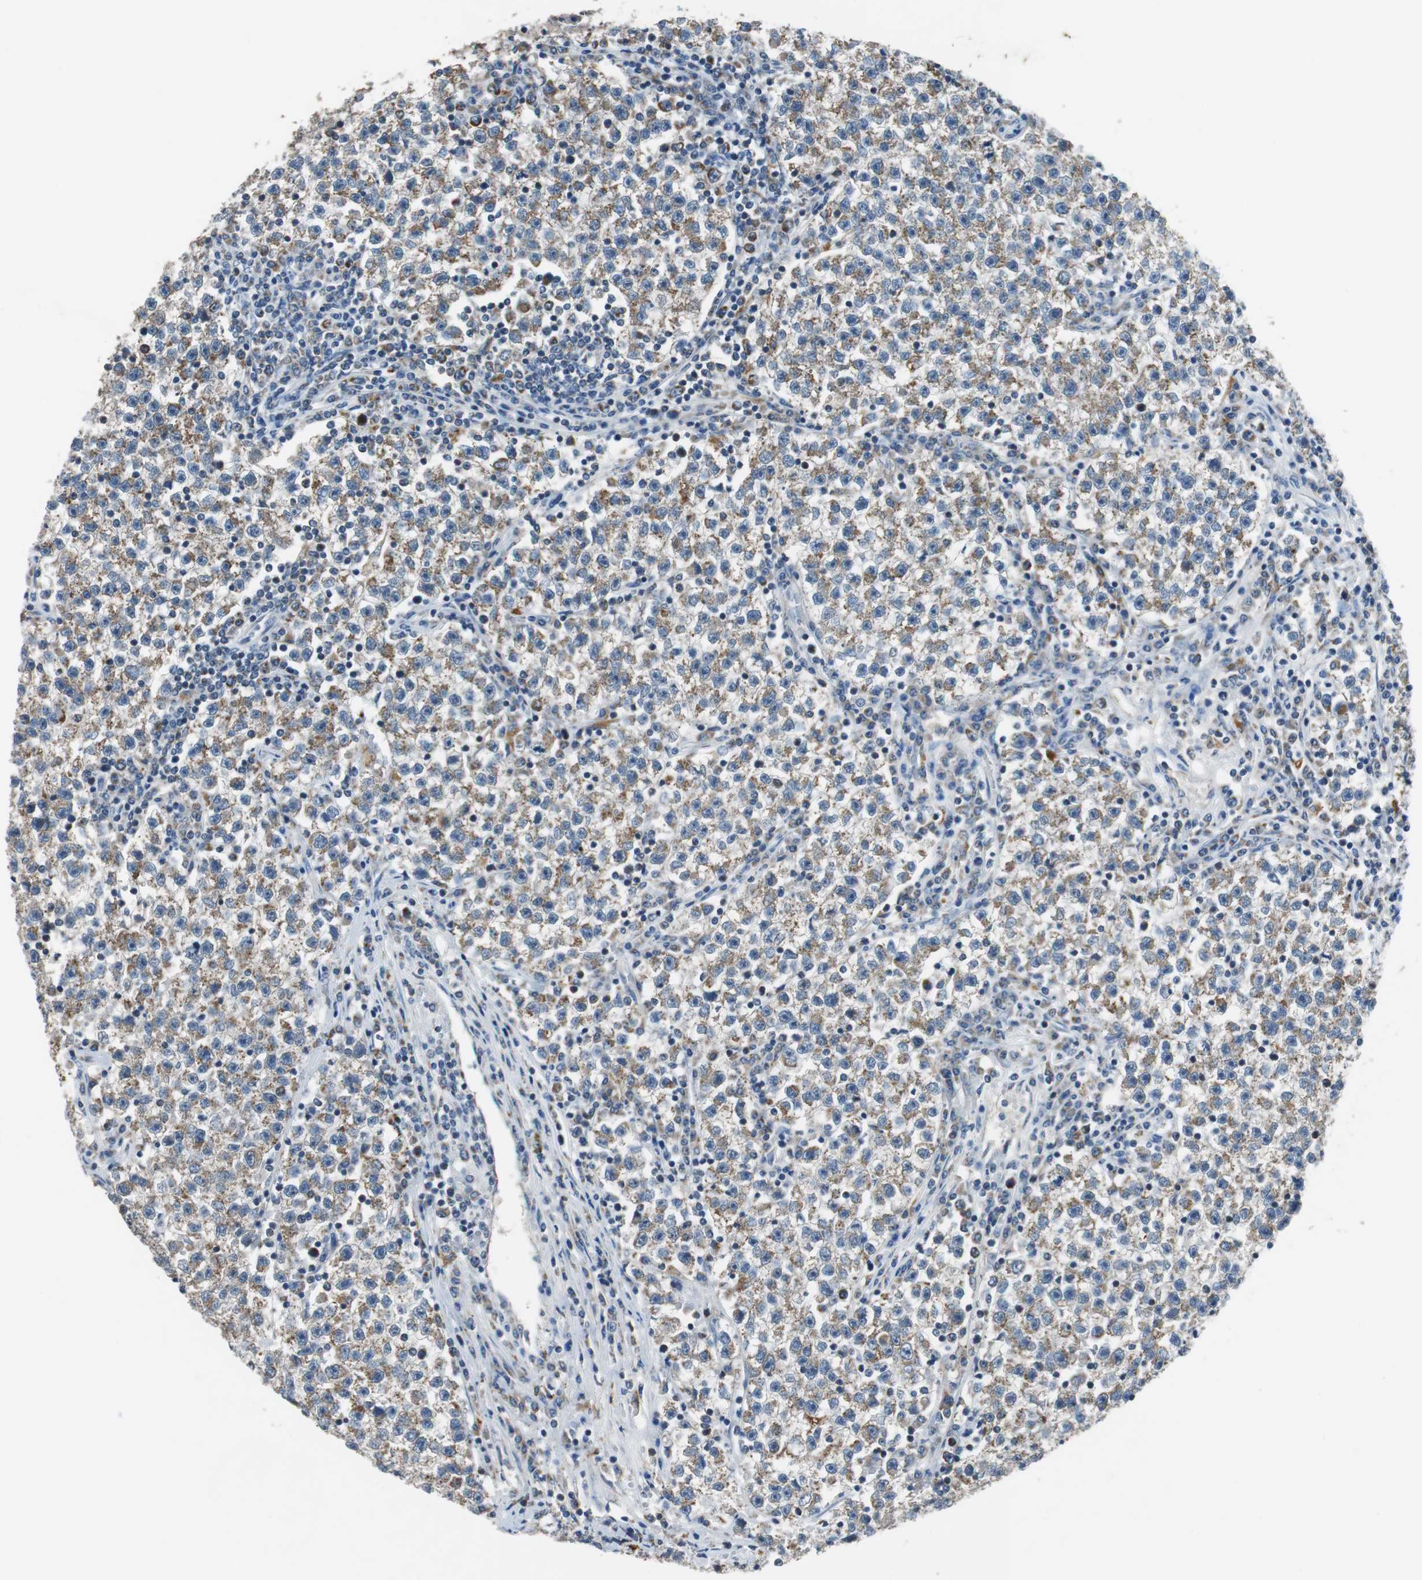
{"staining": {"intensity": "moderate", "quantity": ">75%", "location": "cytoplasmic/membranous"}, "tissue": "testis cancer", "cell_type": "Tumor cells", "image_type": "cancer", "snomed": [{"axis": "morphology", "description": "Seminoma, NOS"}, {"axis": "topography", "description": "Testis"}], "caption": "DAB immunohistochemical staining of testis cancer displays moderate cytoplasmic/membranous protein positivity in about >75% of tumor cells. (IHC, brightfield microscopy, high magnification).", "gene": "NLGN1", "patient": {"sex": "male", "age": 22}}